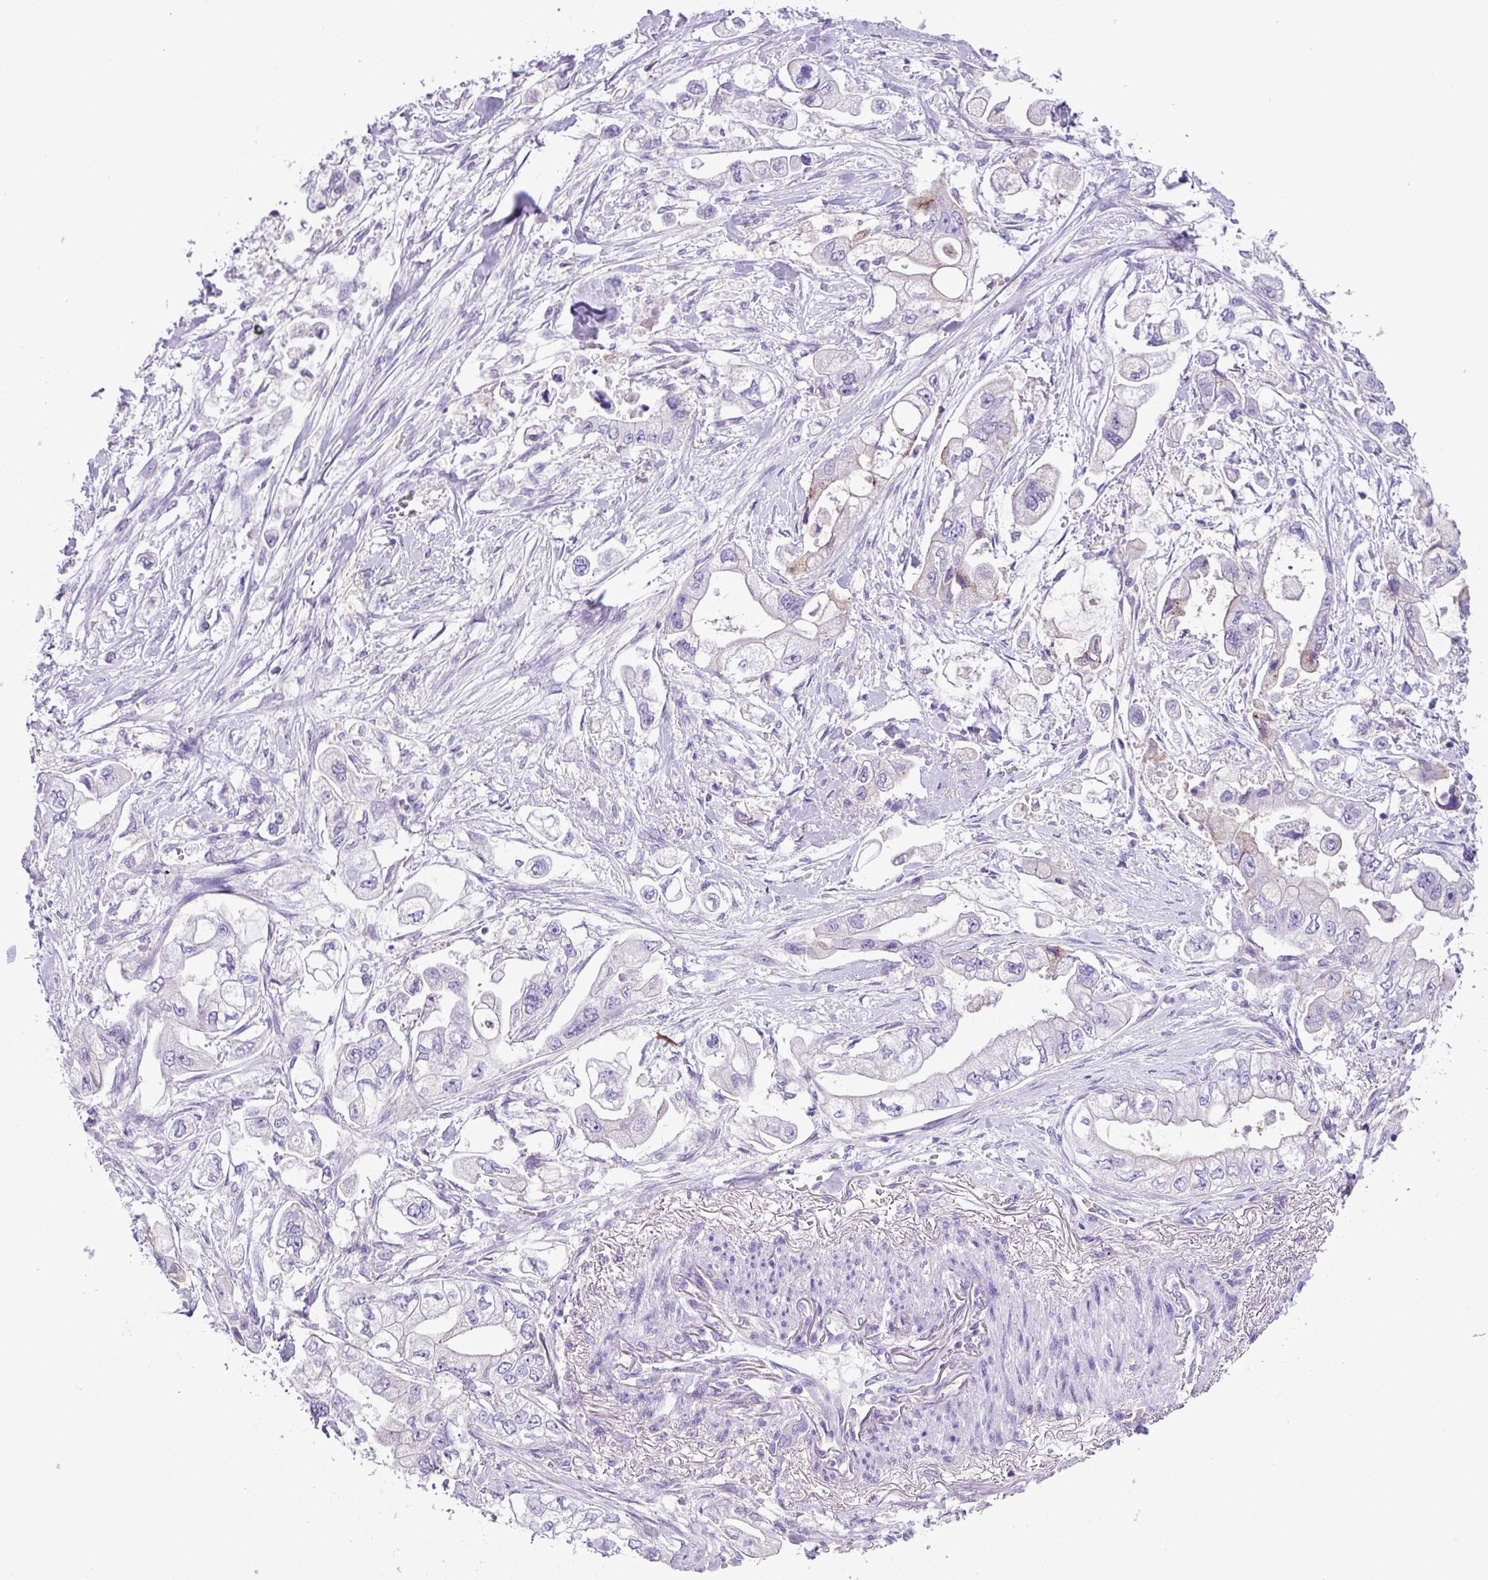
{"staining": {"intensity": "negative", "quantity": "none", "location": "none"}, "tissue": "stomach cancer", "cell_type": "Tumor cells", "image_type": "cancer", "snomed": [{"axis": "morphology", "description": "Adenocarcinoma, NOS"}, {"axis": "topography", "description": "Stomach"}], "caption": "An image of adenocarcinoma (stomach) stained for a protein demonstrates no brown staining in tumor cells.", "gene": "CYSTM1", "patient": {"sex": "male", "age": 62}}